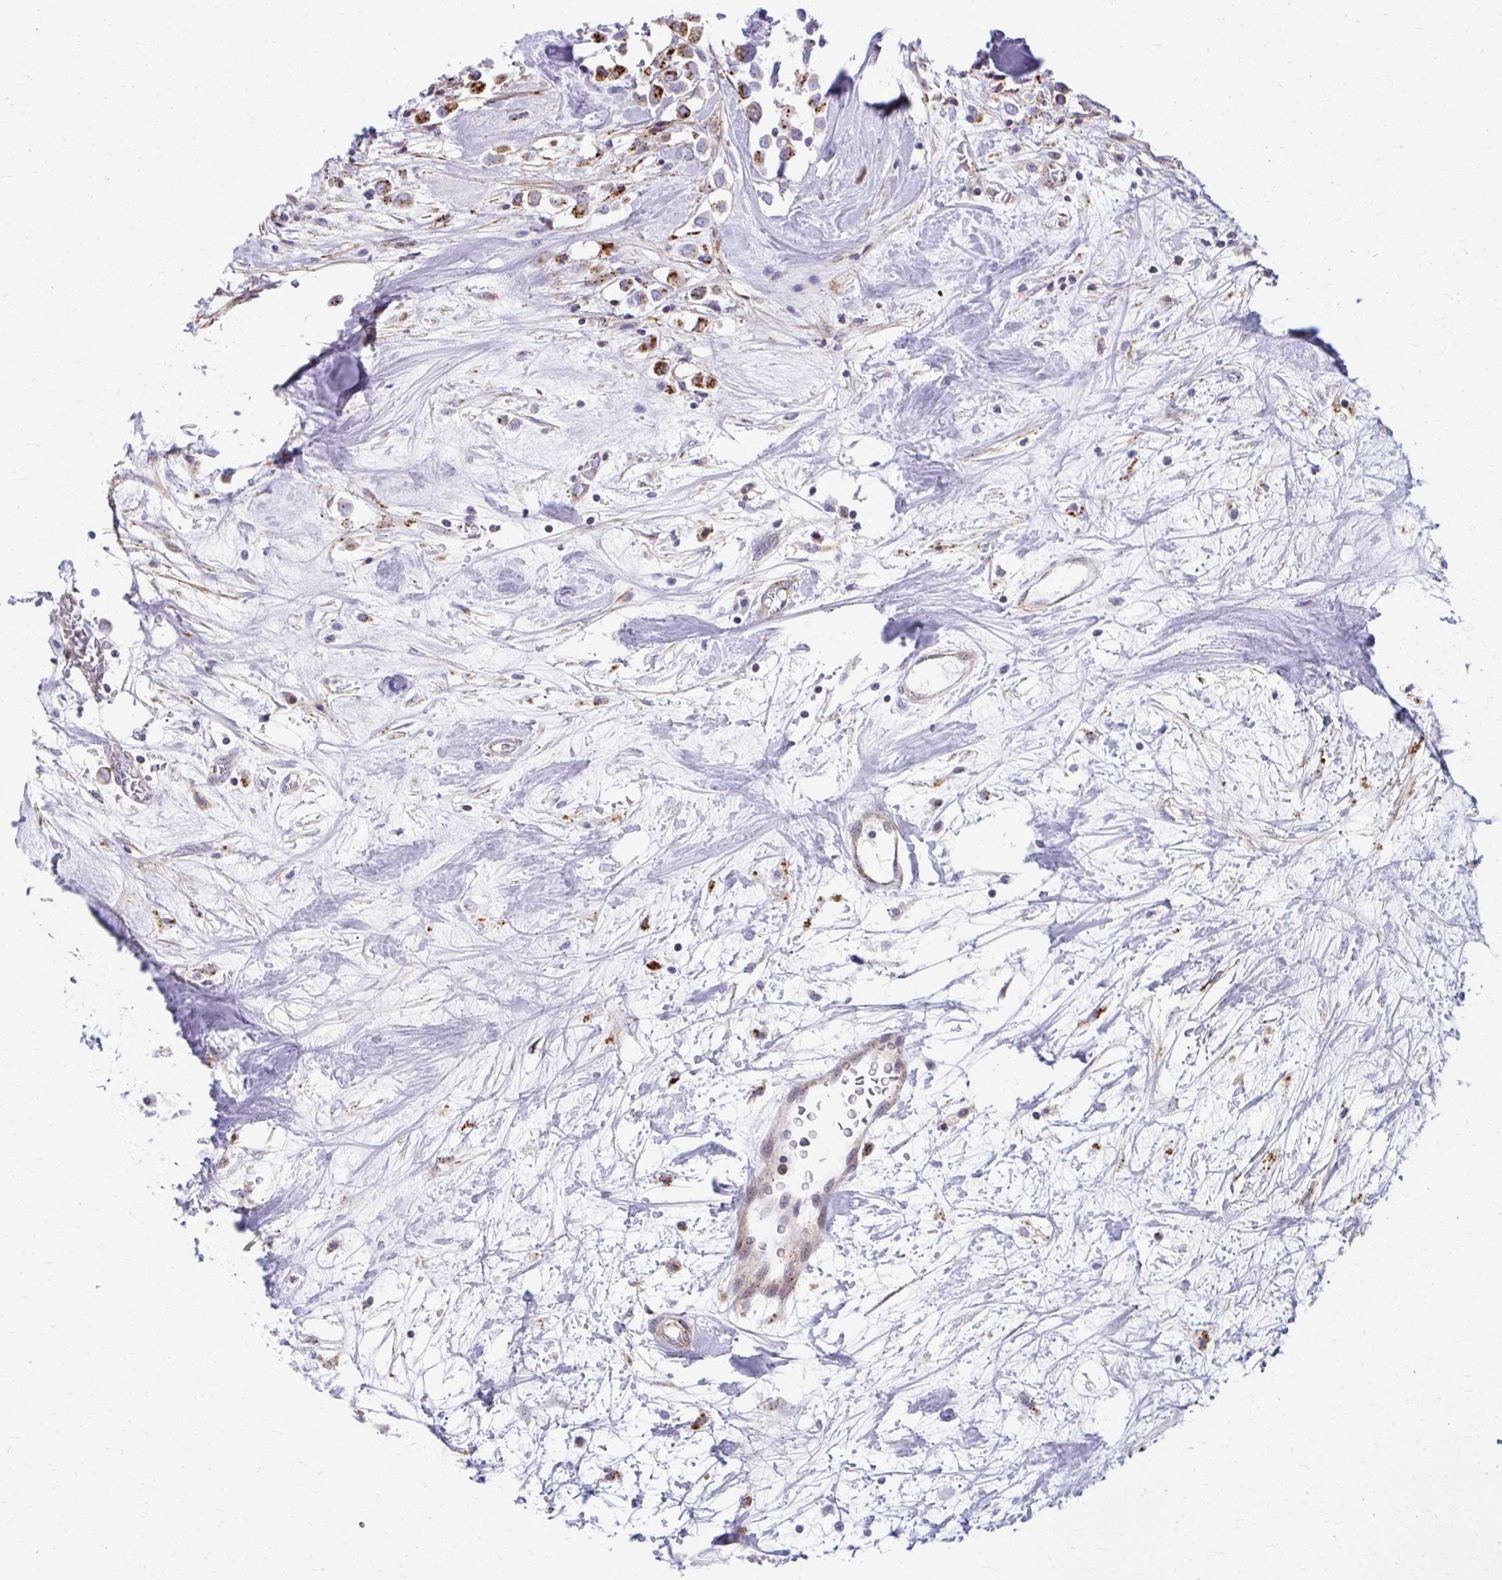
{"staining": {"intensity": "moderate", "quantity": ">75%", "location": "cytoplasmic/membranous"}, "tissue": "breast cancer", "cell_type": "Tumor cells", "image_type": "cancer", "snomed": [{"axis": "morphology", "description": "Duct carcinoma"}, {"axis": "topography", "description": "Breast"}], "caption": "Breast cancer (infiltrating ductal carcinoma) stained with a protein marker shows moderate staining in tumor cells.", "gene": "LRRC4B", "patient": {"sex": "female", "age": 61}}